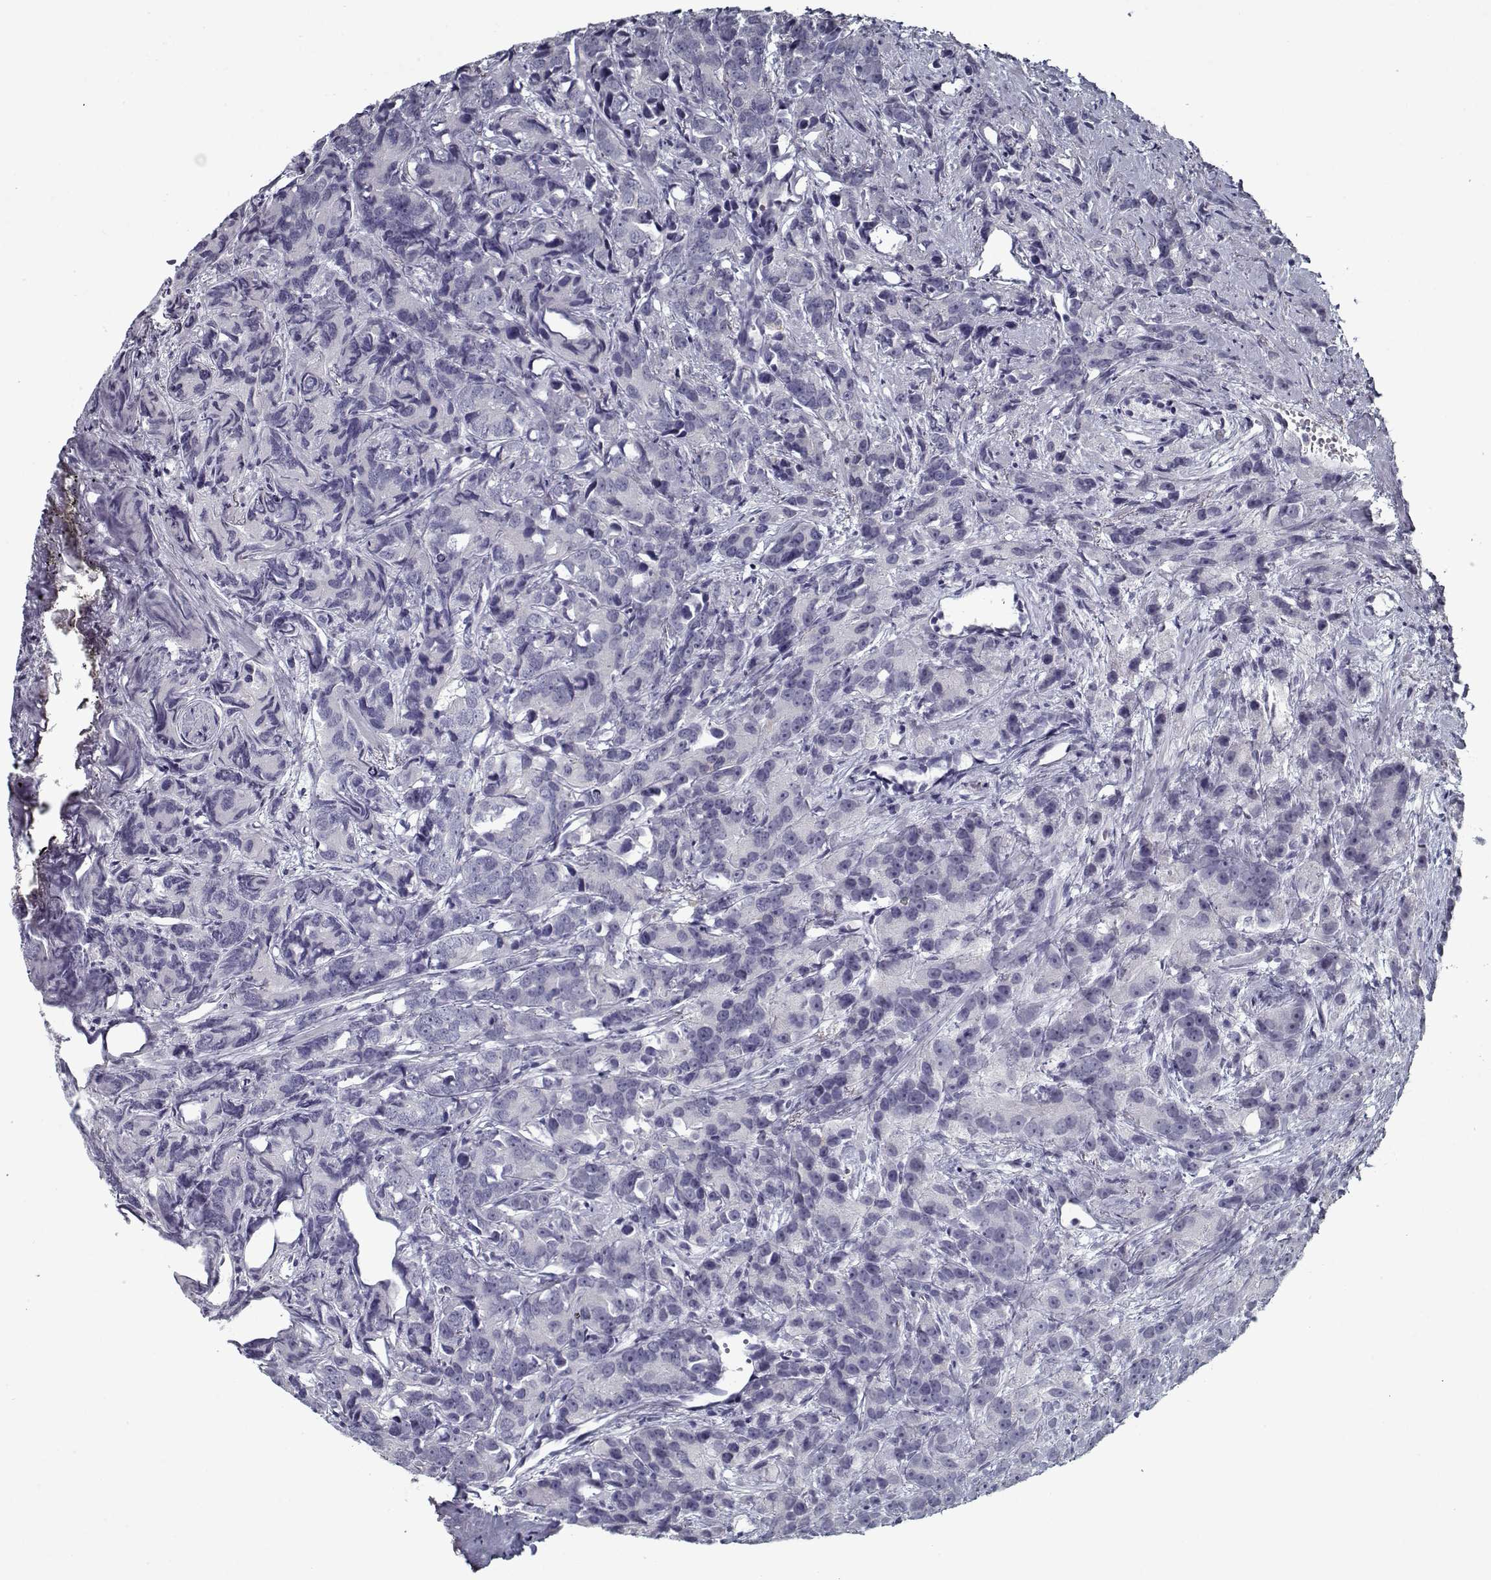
{"staining": {"intensity": "negative", "quantity": "none", "location": "none"}, "tissue": "prostate cancer", "cell_type": "Tumor cells", "image_type": "cancer", "snomed": [{"axis": "morphology", "description": "Adenocarcinoma, High grade"}, {"axis": "topography", "description": "Prostate"}], "caption": "Tumor cells are negative for protein expression in human prostate cancer (high-grade adenocarcinoma). (Brightfield microscopy of DAB (3,3'-diaminobenzidine) immunohistochemistry (IHC) at high magnification).", "gene": "SEC16B", "patient": {"sex": "male", "age": 90}}